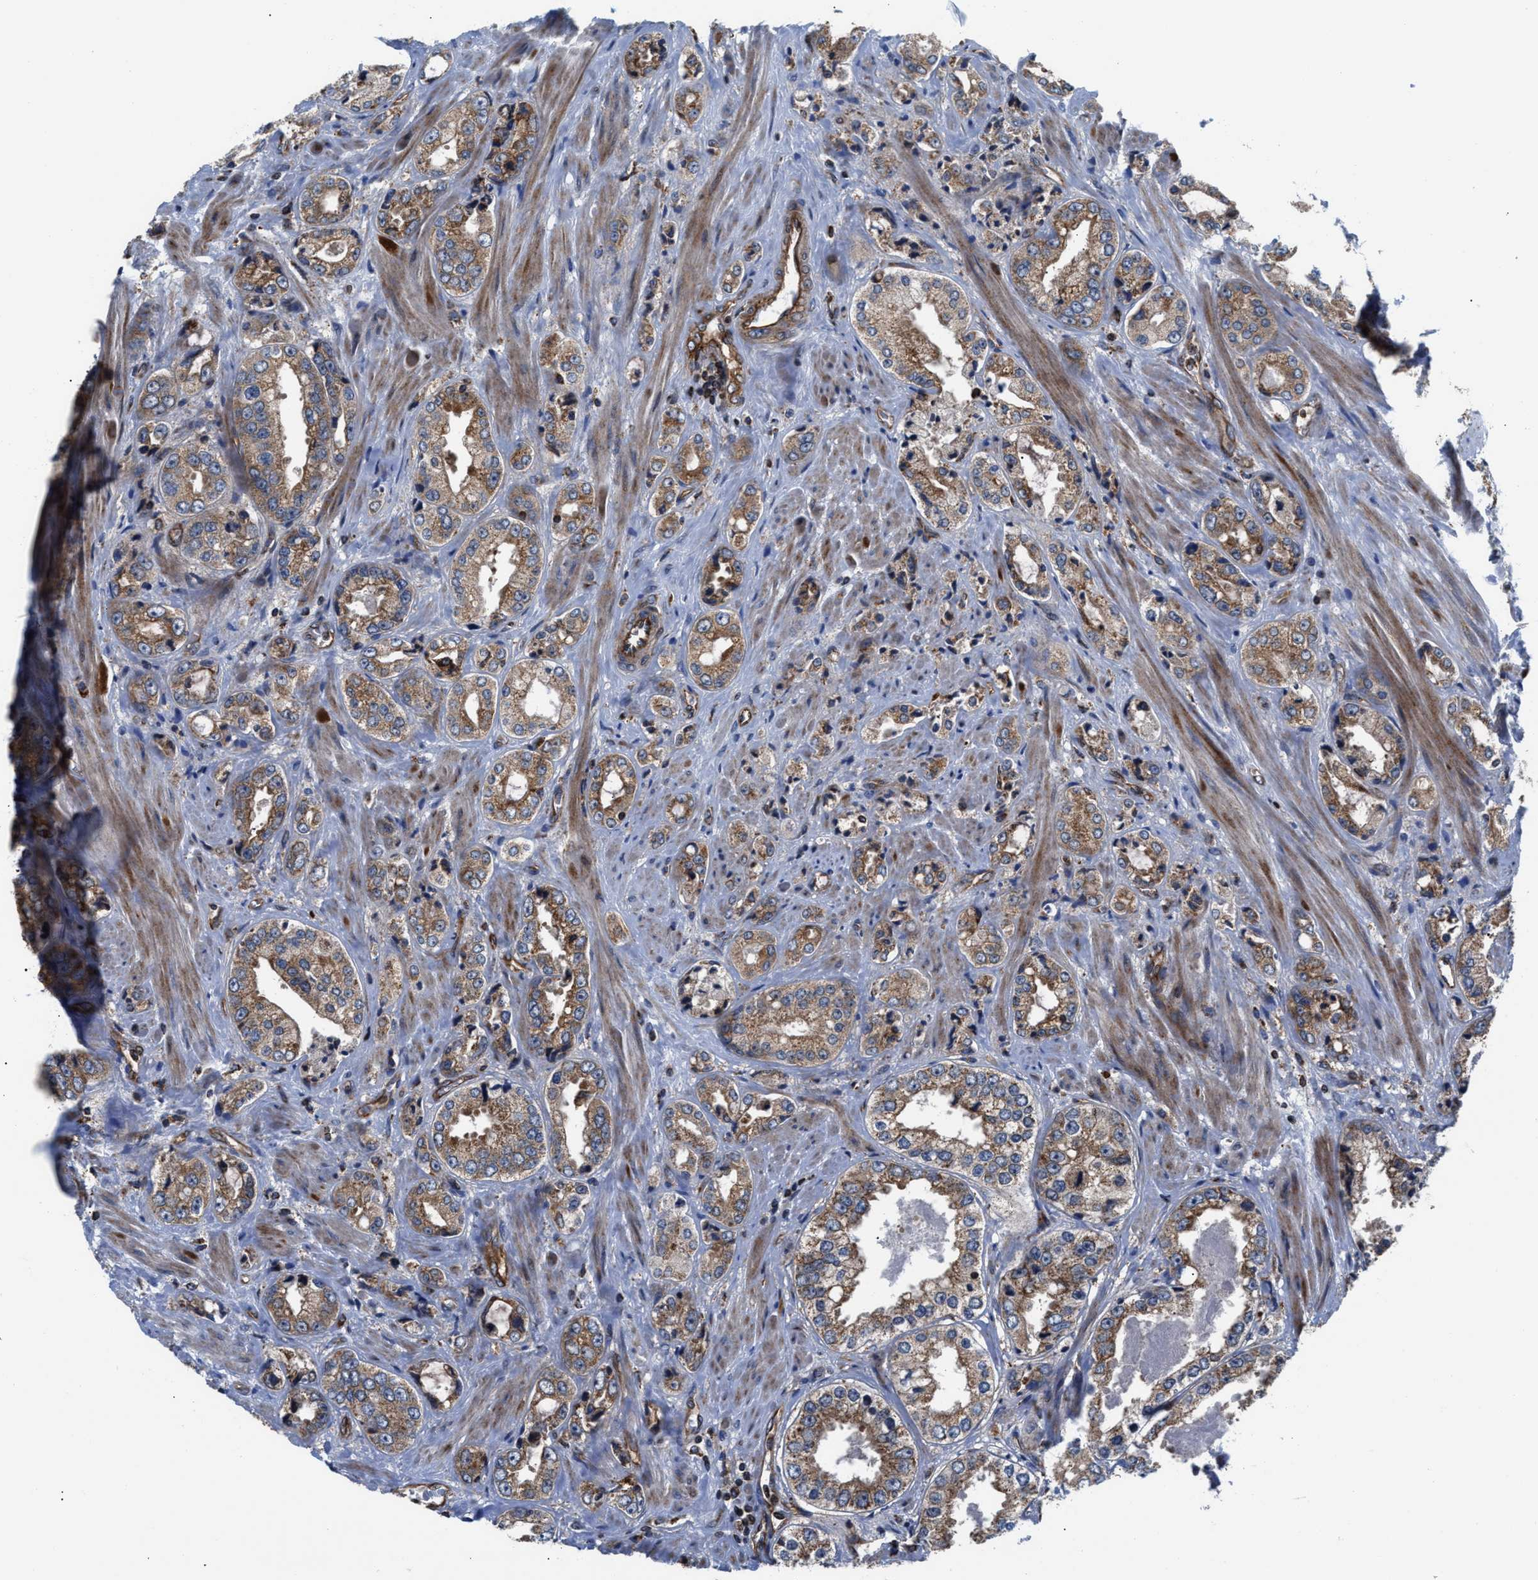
{"staining": {"intensity": "moderate", "quantity": ">75%", "location": "cytoplasmic/membranous"}, "tissue": "prostate cancer", "cell_type": "Tumor cells", "image_type": "cancer", "snomed": [{"axis": "morphology", "description": "Adenocarcinoma, High grade"}, {"axis": "topography", "description": "Prostate"}], "caption": "High-power microscopy captured an immunohistochemistry (IHC) photomicrograph of prostate cancer, revealing moderate cytoplasmic/membranous staining in approximately >75% of tumor cells.", "gene": "PRR15L", "patient": {"sex": "male", "age": 61}}